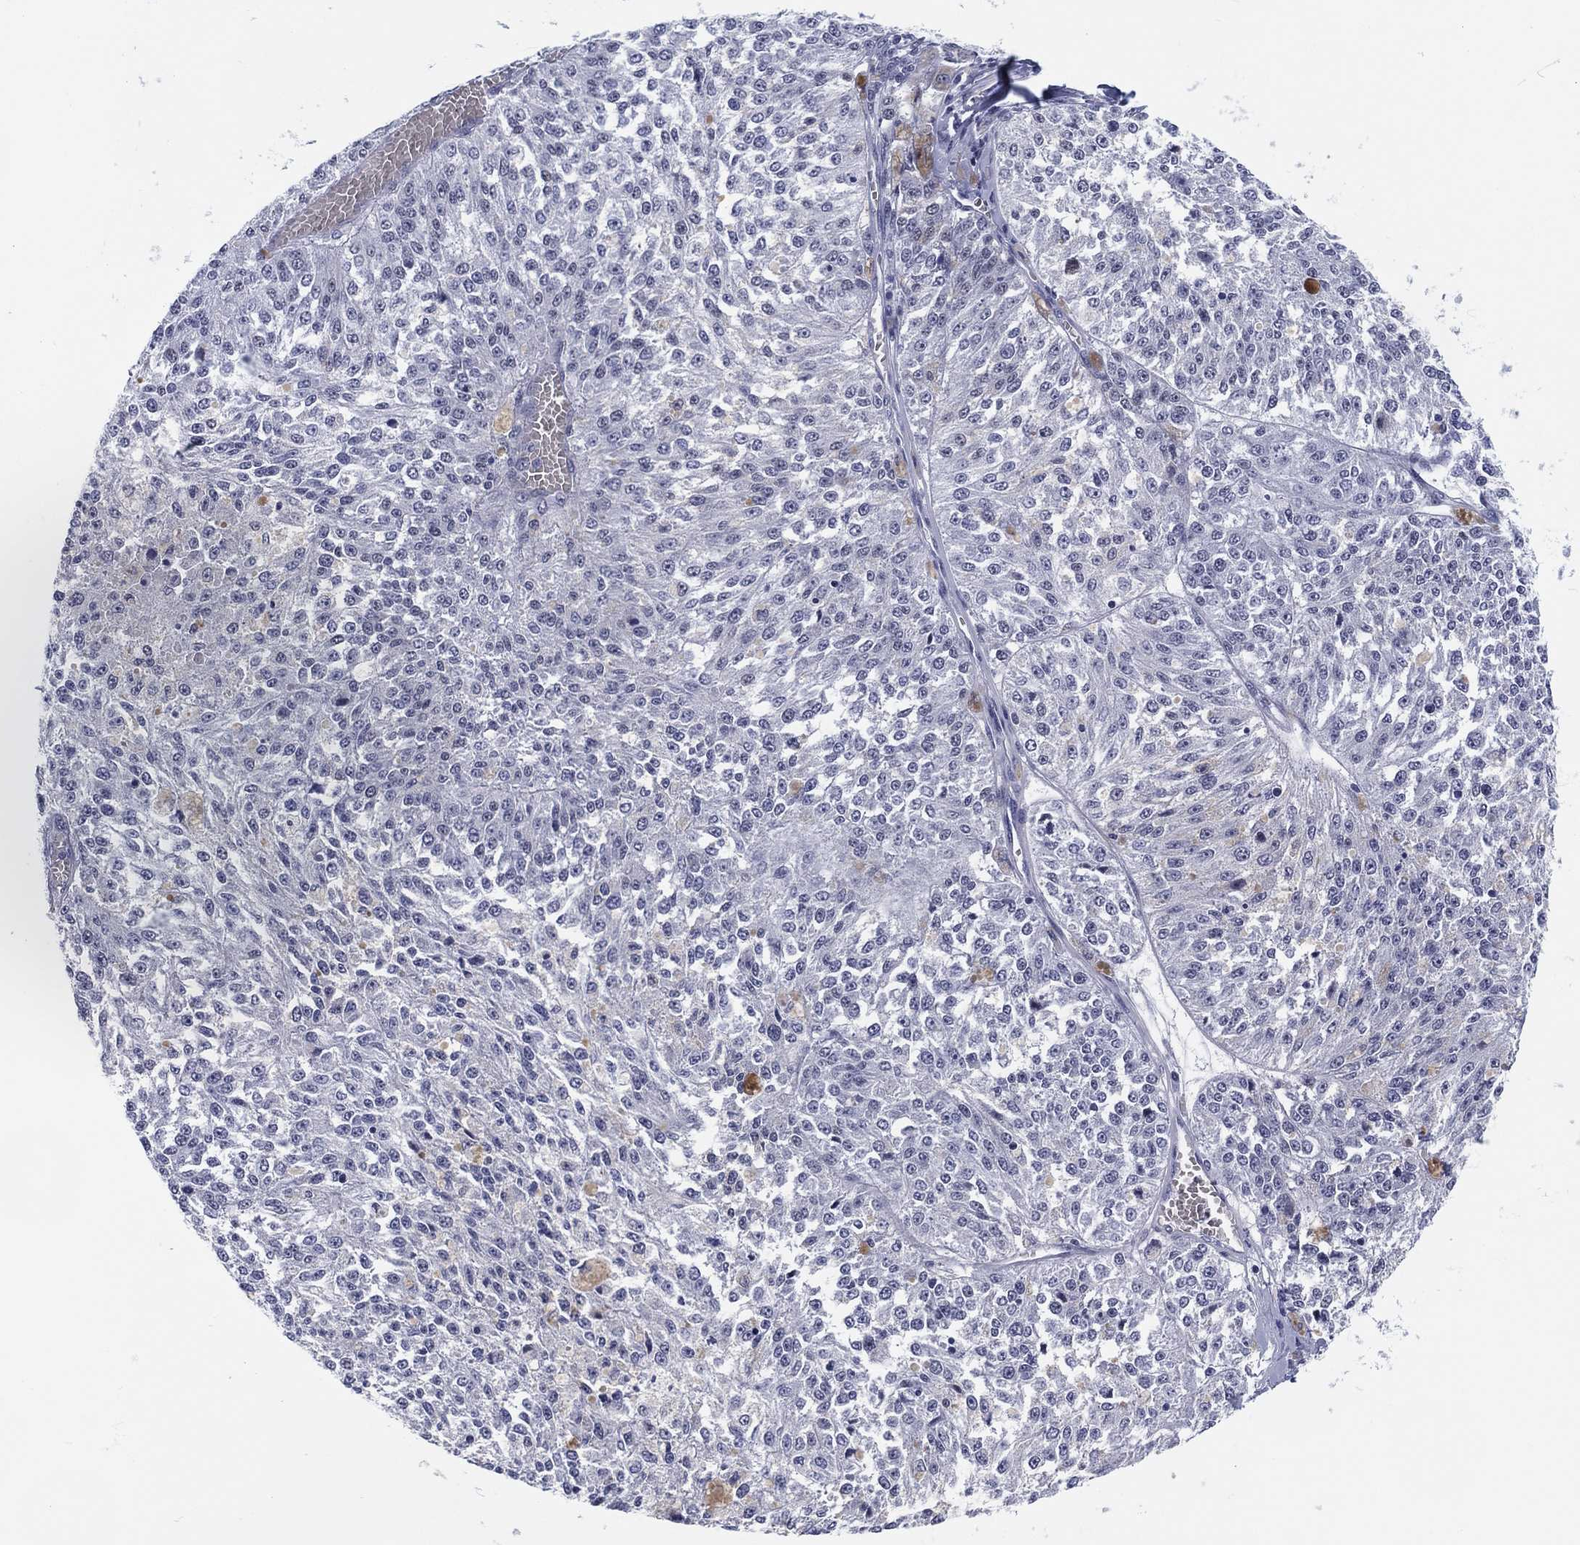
{"staining": {"intensity": "negative", "quantity": "none", "location": "none"}, "tissue": "melanoma", "cell_type": "Tumor cells", "image_type": "cancer", "snomed": [{"axis": "morphology", "description": "Malignant melanoma, Metastatic site"}, {"axis": "topography", "description": "Lymph node"}], "caption": "A high-resolution photomicrograph shows immunohistochemistry staining of melanoma, which exhibits no significant positivity in tumor cells. (Brightfield microscopy of DAB (3,3'-diaminobenzidine) IHC at high magnification).", "gene": "MAPK8IP1", "patient": {"sex": "female", "age": 64}}